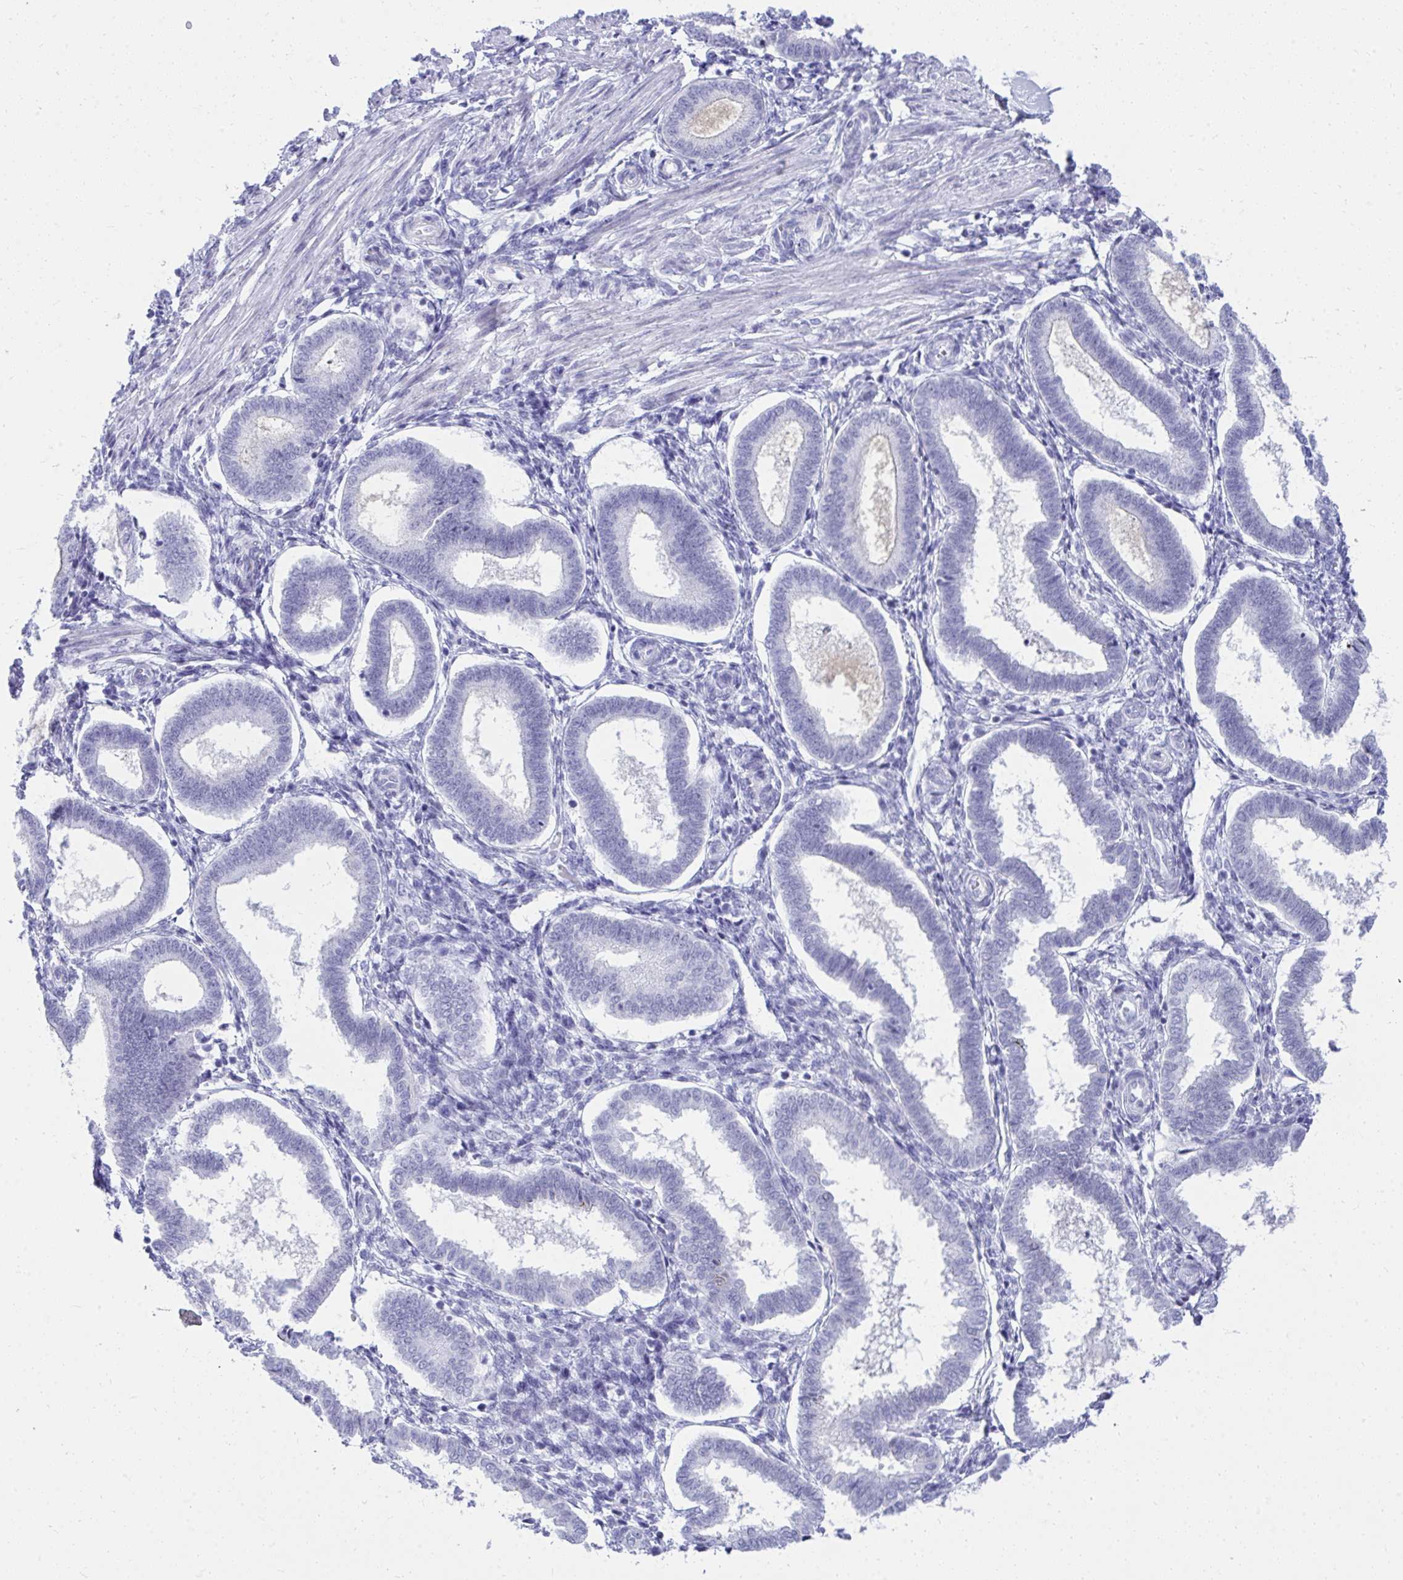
{"staining": {"intensity": "negative", "quantity": "none", "location": "none"}, "tissue": "endometrium", "cell_type": "Cells in endometrial stroma", "image_type": "normal", "snomed": [{"axis": "morphology", "description": "Normal tissue, NOS"}, {"axis": "topography", "description": "Endometrium"}], "caption": "There is no significant positivity in cells in endometrial stroma of endometrium. (Immunohistochemistry (ihc), brightfield microscopy, high magnification).", "gene": "OR5F1", "patient": {"sex": "female", "age": 24}}